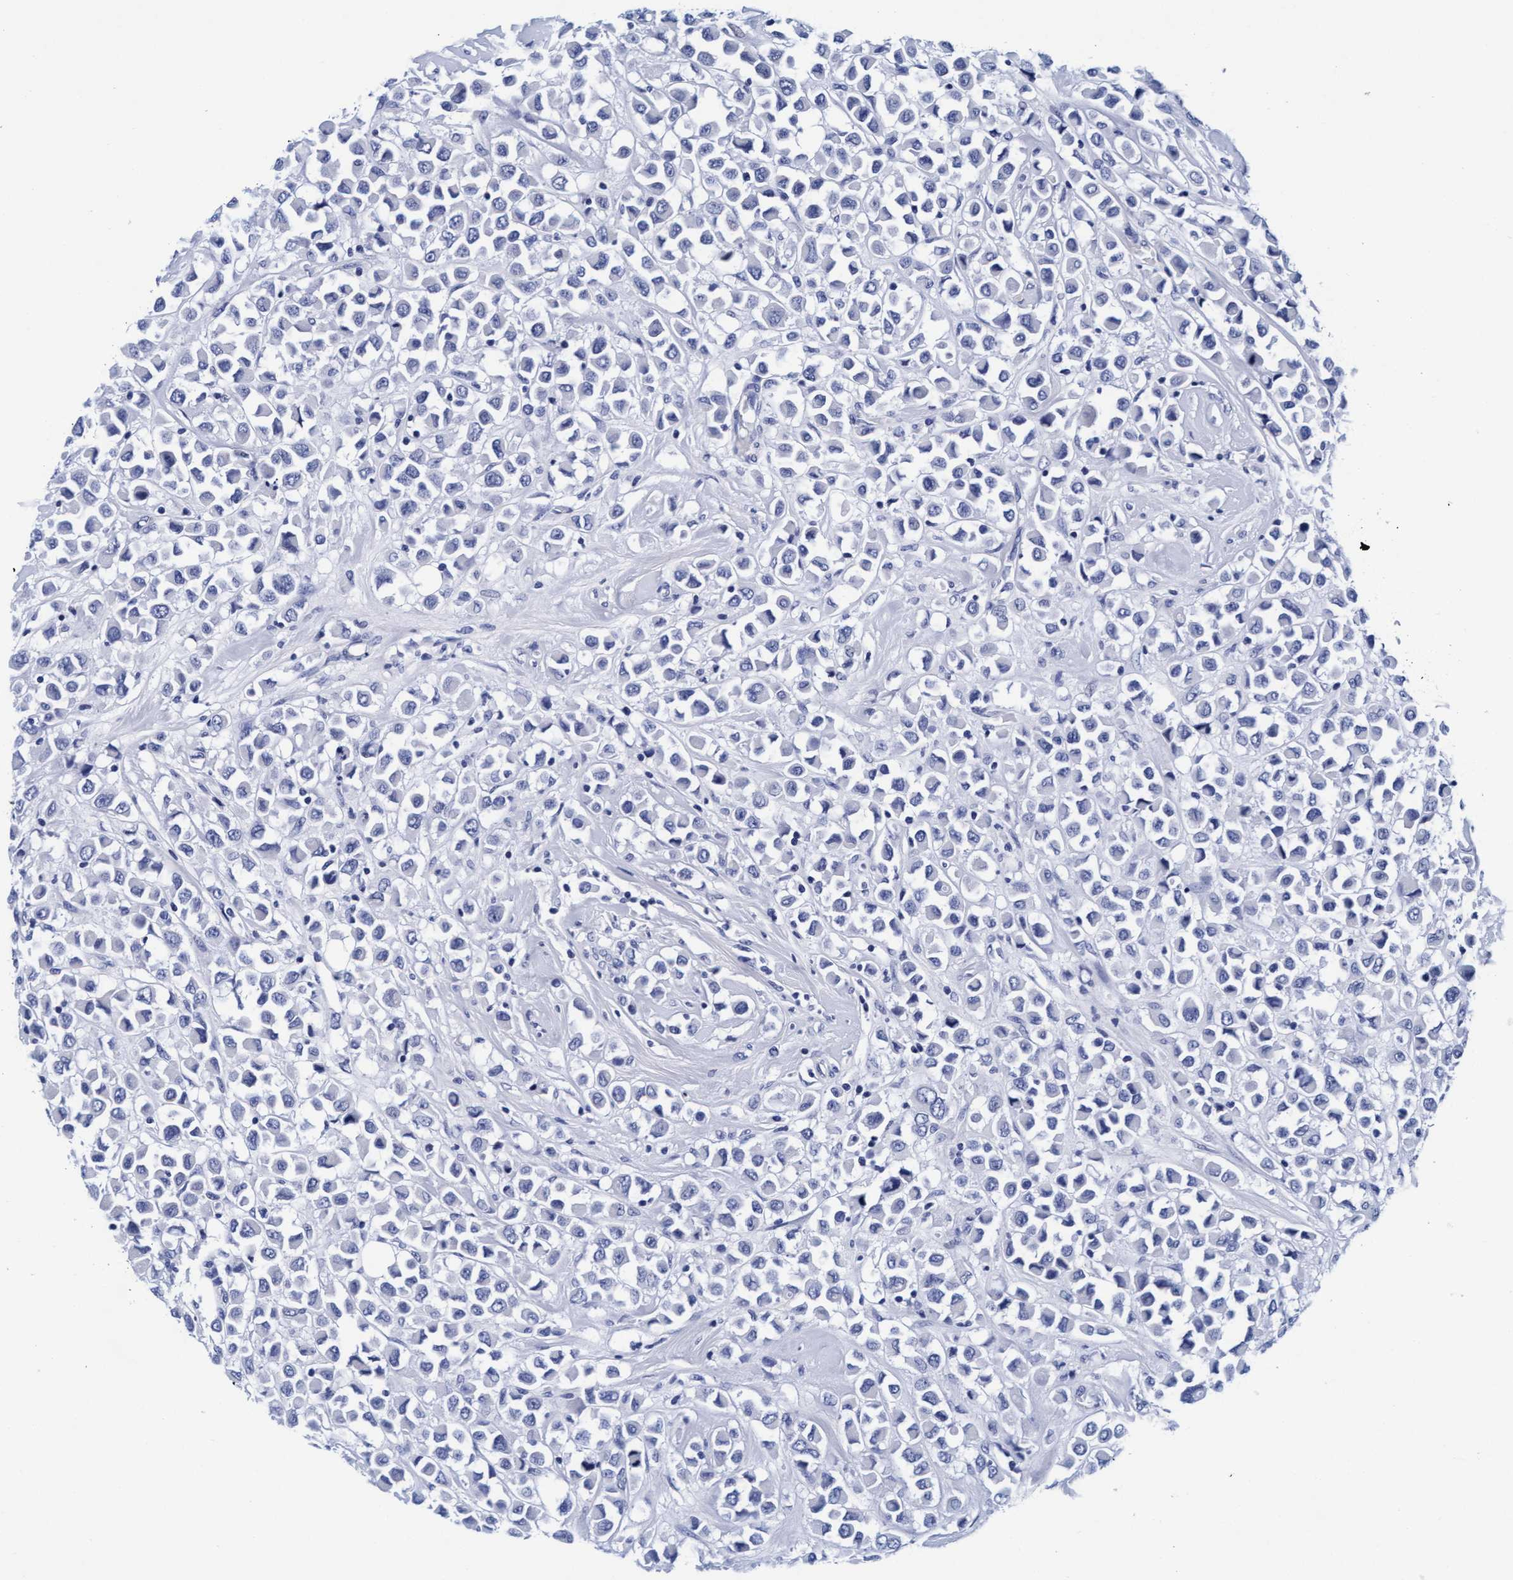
{"staining": {"intensity": "negative", "quantity": "none", "location": "none"}, "tissue": "breast cancer", "cell_type": "Tumor cells", "image_type": "cancer", "snomed": [{"axis": "morphology", "description": "Duct carcinoma"}, {"axis": "topography", "description": "Breast"}], "caption": "This image is of breast cancer stained with immunohistochemistry to label a protein in brown with the nuclei are counter-stained blue. There is no staining in tumor cells.", "gene": "ARSG", "patient": {"sex": "female", "age": 61}}